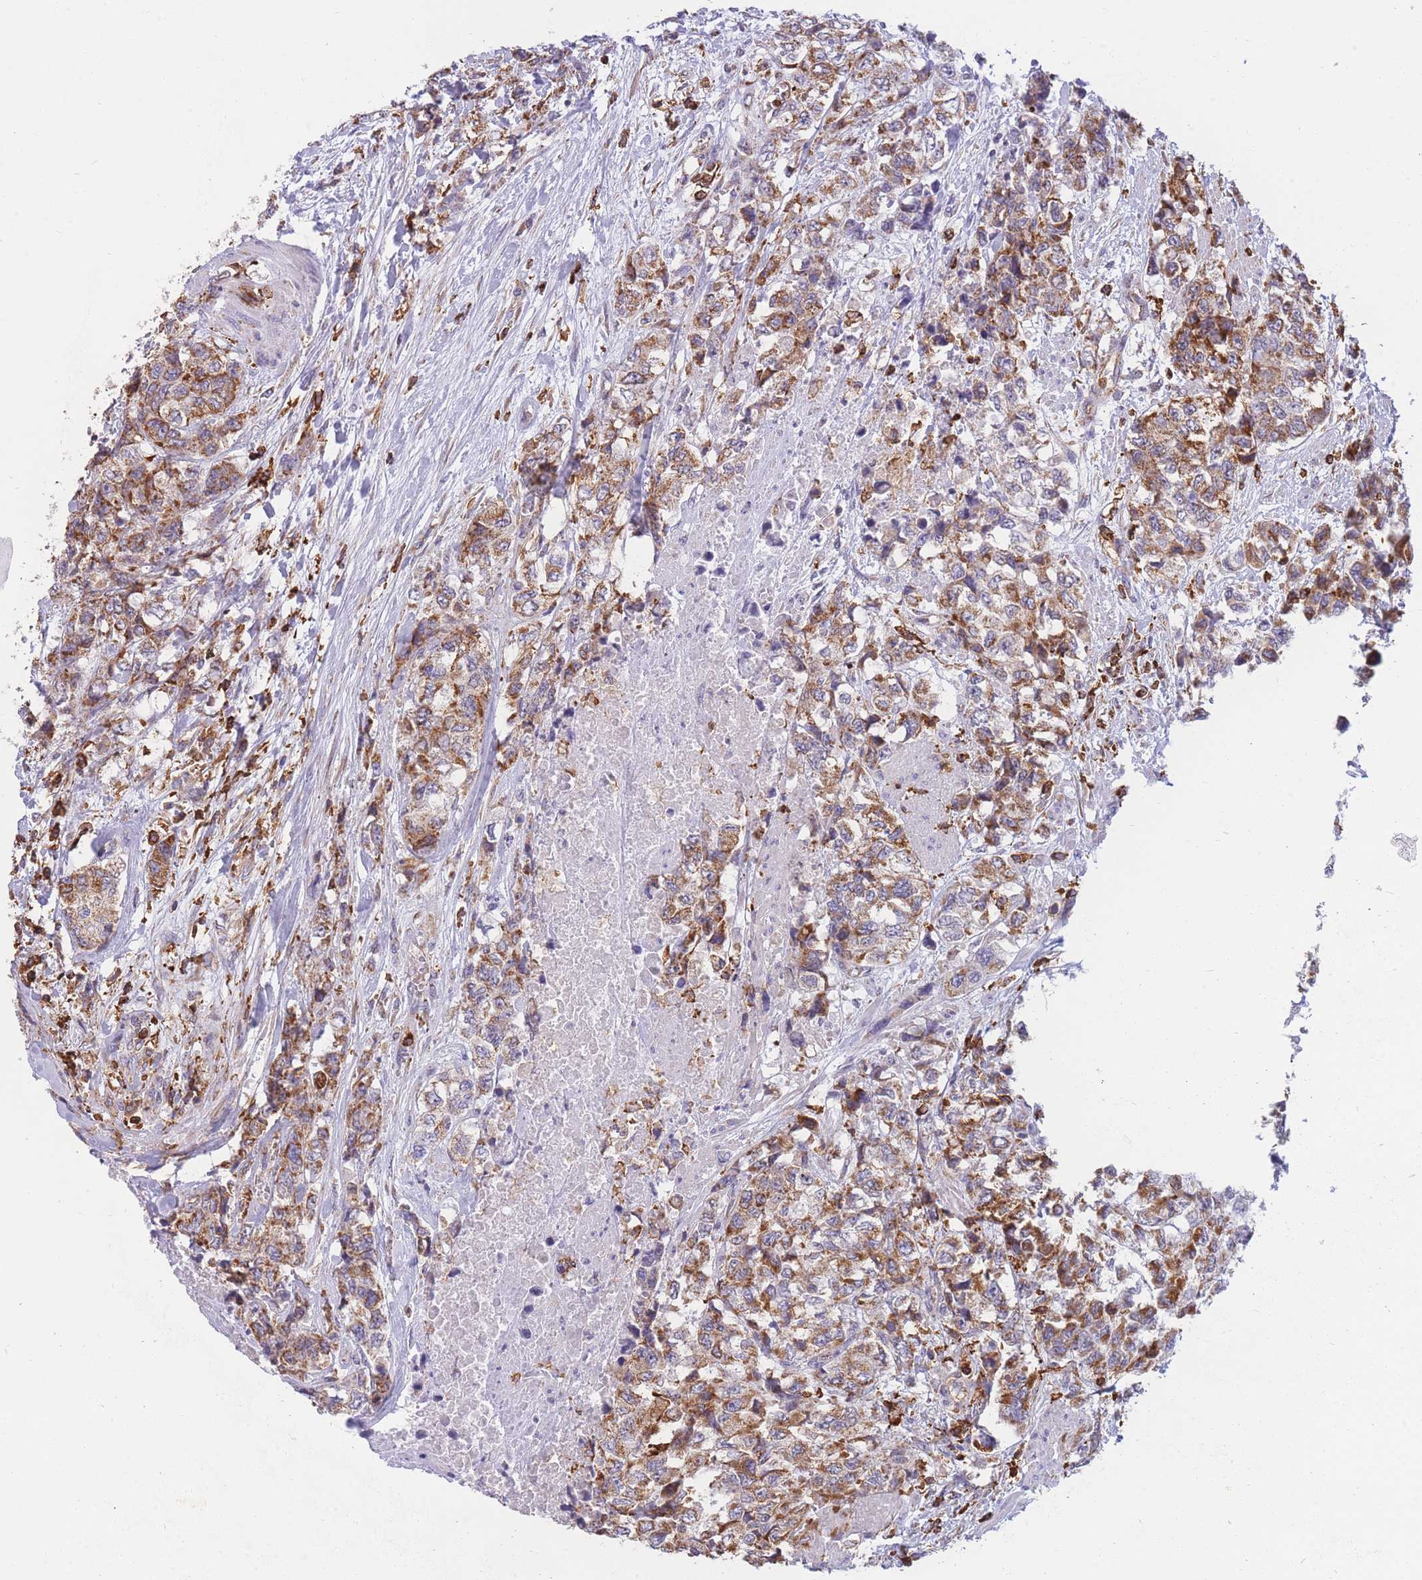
{"staining": {"intensity": "moderate", "quantity": ">75%", "location": "cytoplasmic/membranous"}, "tissue": "urothelial cancer", "cell_type": "Tumor cells", "image_type": "cancer", "snomed": [{"axis": "morphology", "description": "Urothelial carcinoma, High grade"}, {"axis": "topography", "description": "Urinary bladder"}], "caption": "Human urothelial cancer stained for a protein (brown) reveals moderate cytoplasmic/membranous positive expression in approximately >75% of tumor cells.", "gene": "MRPL54", "patient": {"sex": "female", "age": 78}}